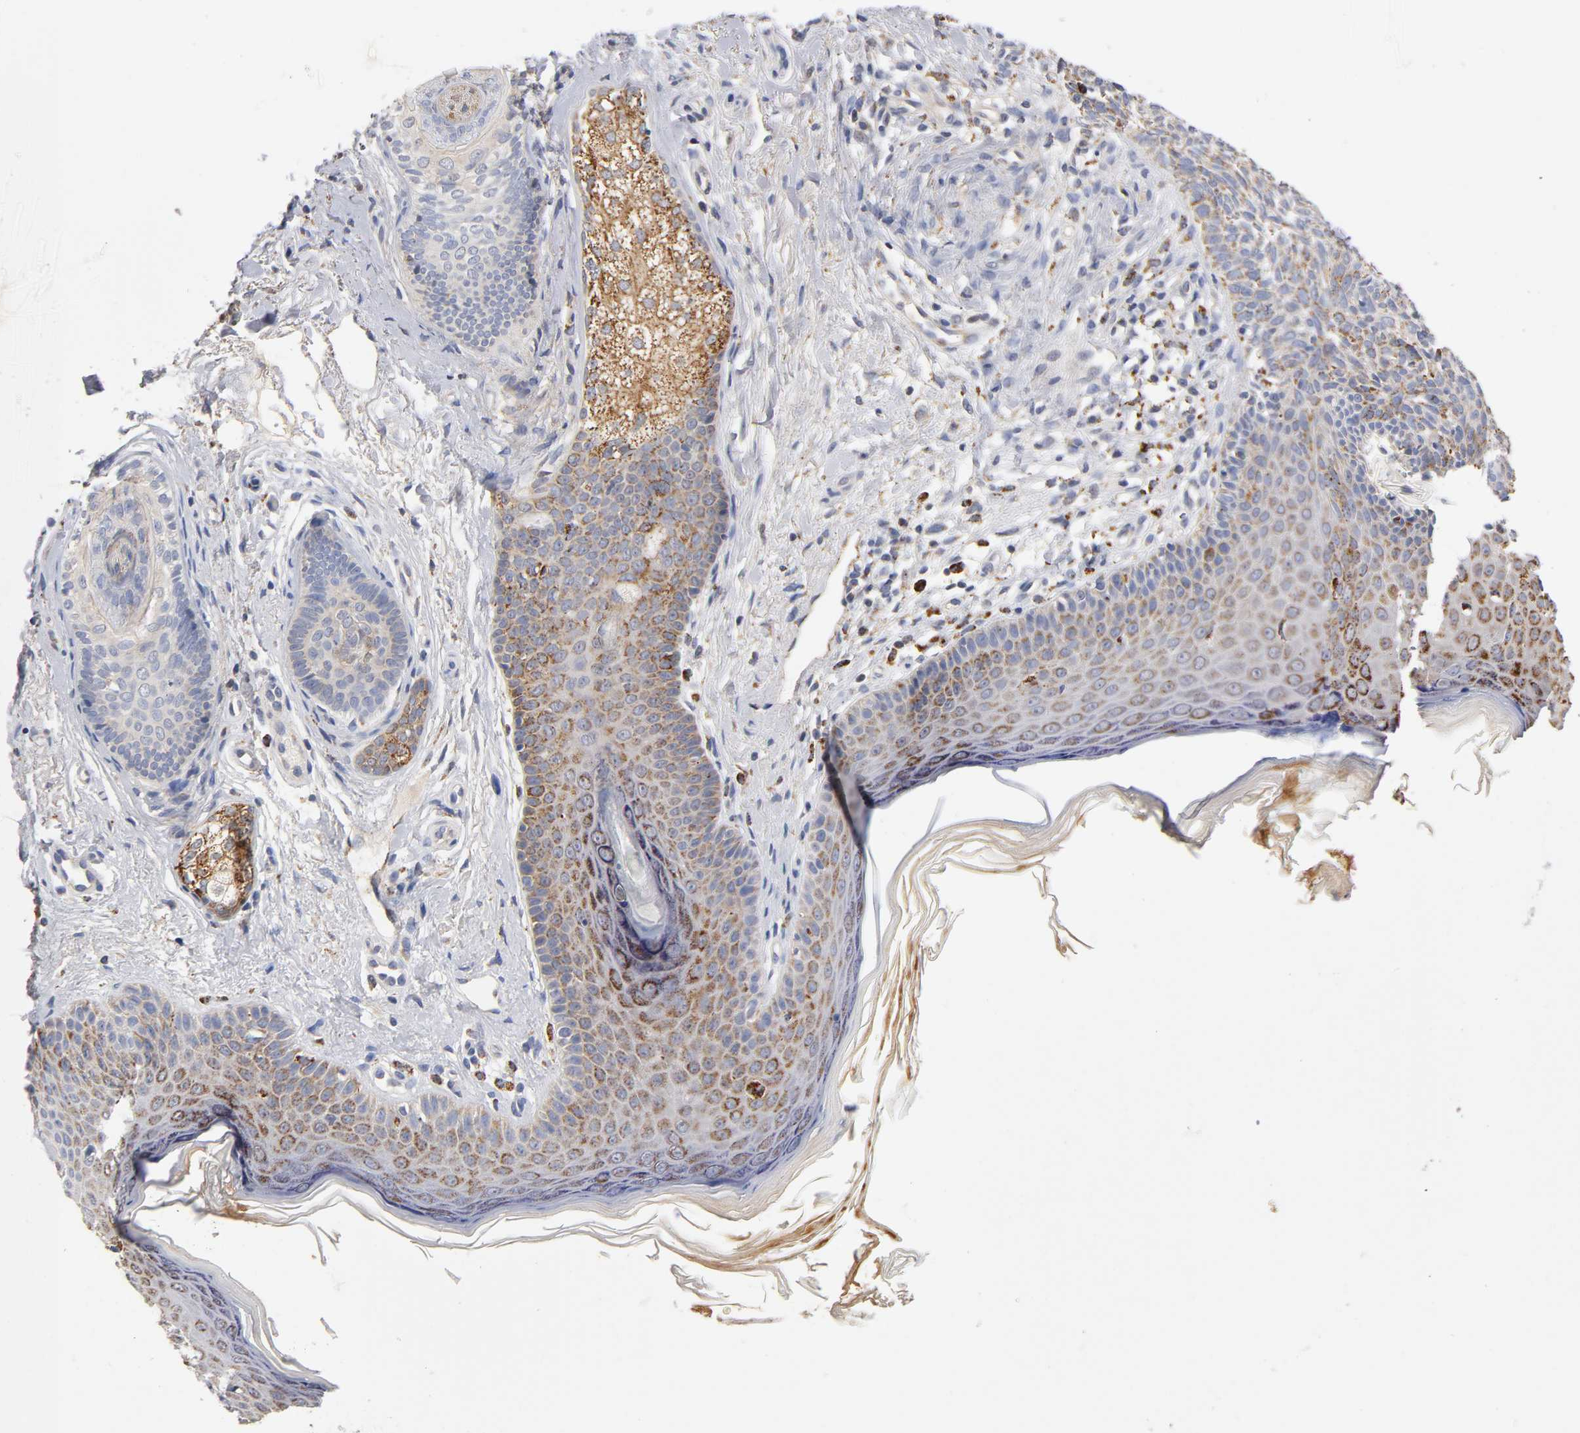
{"staining": {"intensity": "moderate", "quantity": "25%-75%", "location": "cytoplasmic/membranous"}, "tissue": "skin cancer", "cell_type": "Tumor cells", "image_type": "cancer", "snomed": [{"axis": "morphology", "description": "Normal tissue, NOS"}, {"axis": "morphology", "description": "Basal cell carcinoma"}, {"axis": "topography", "description": "Skin"}], "caption": "An image of human basal cell carcinoma (skin) stained for a protein exhibits moderate cytoplasmic/membranous brown staining in tumor cells.", "gene": "ISG15", "patient": {"sex": "female", "age": 69}}